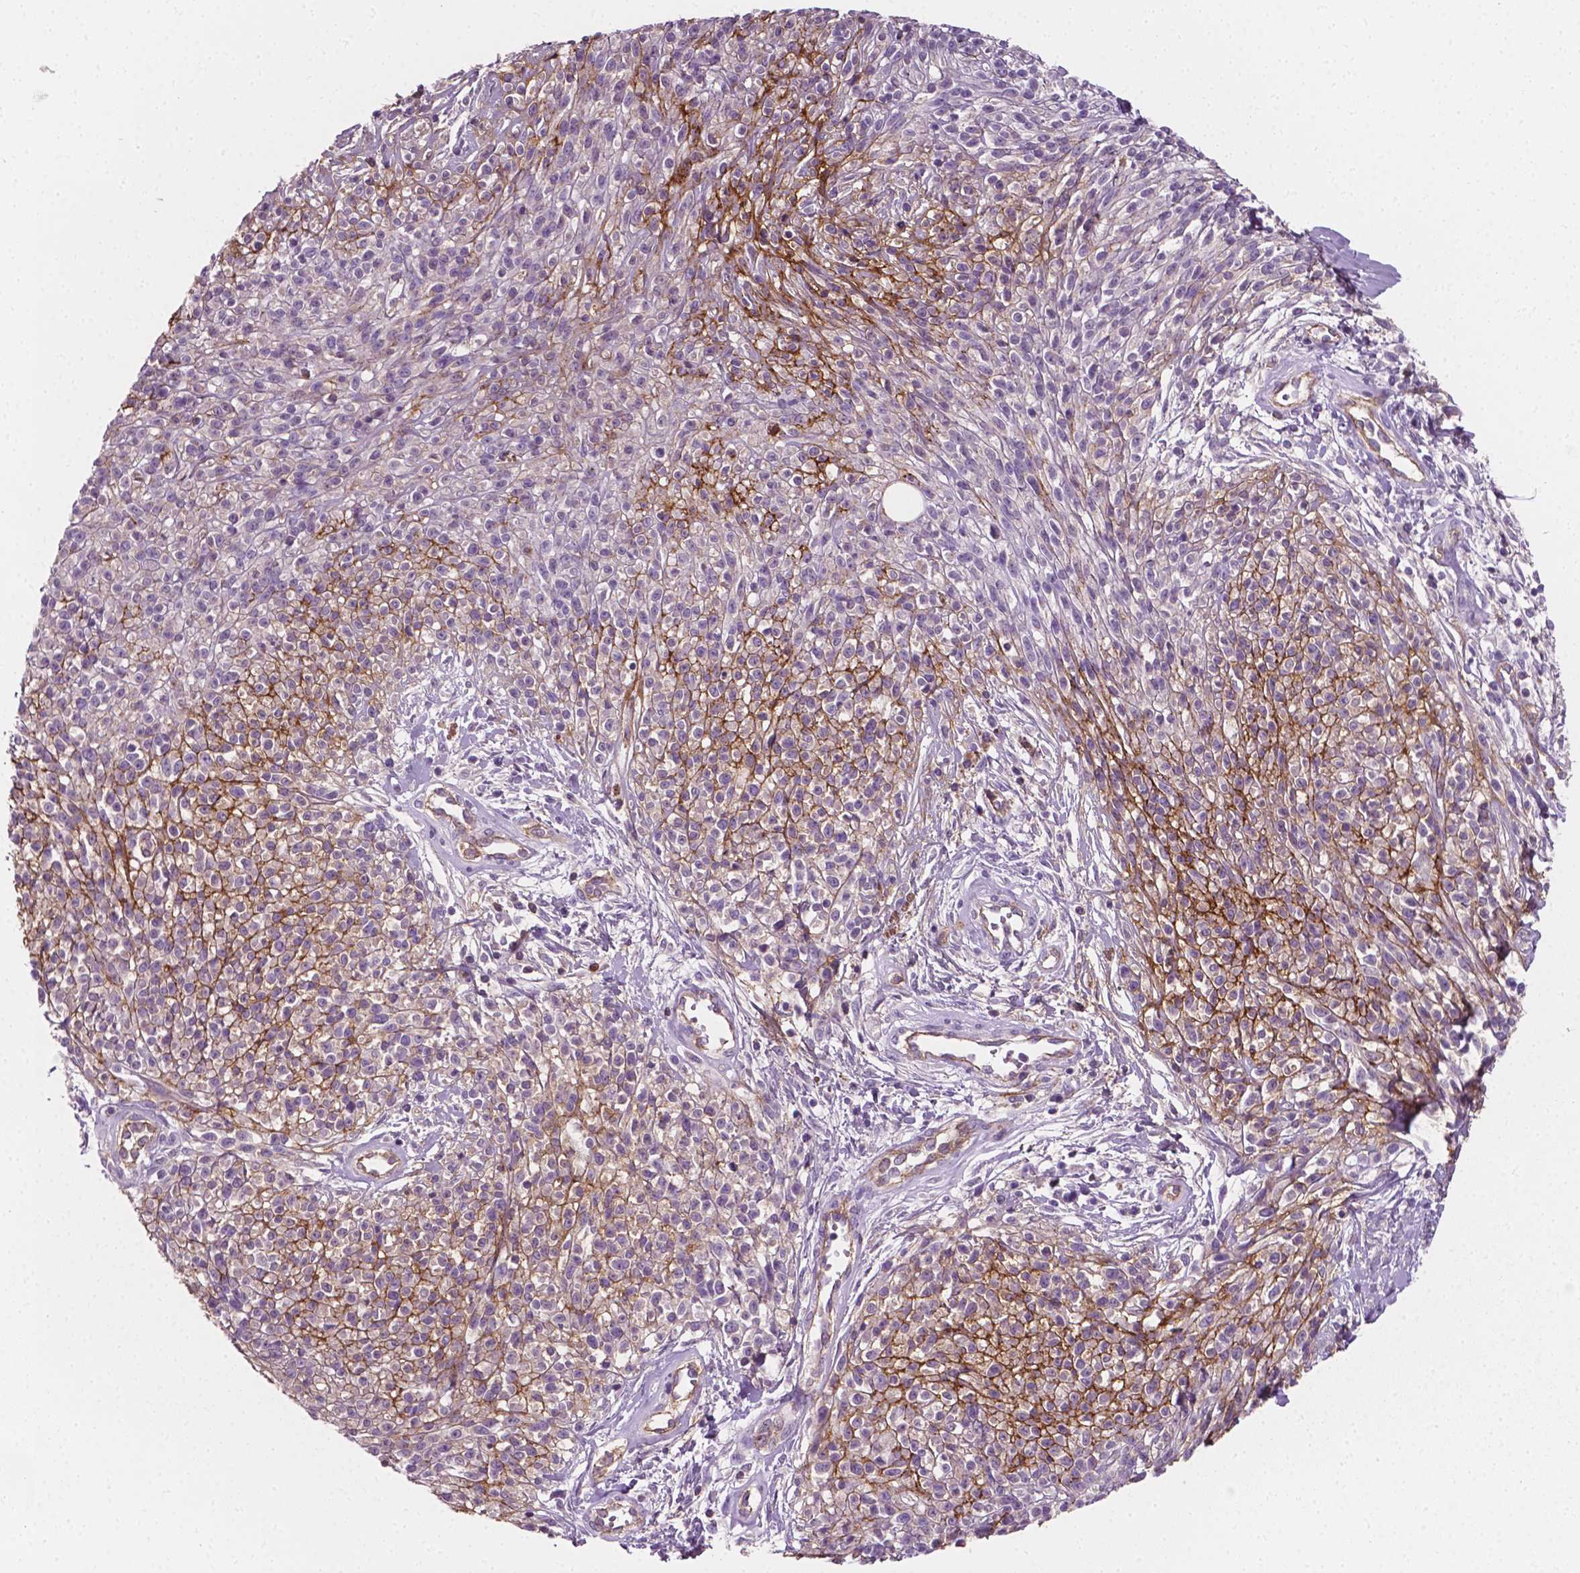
{"staining": {"intensity": "moderate", "quantity": "25%-75%", "location": "cytoplasmic/membranous"}, "tissue": "melanoma", "cell_type": "Tumor cells", "image_type": "cancer", "snomed": [{"axis": "morphology", "description": "Malignant melanoma, NOS"}, {"axis": "topography", "description": "Skin"}, {"axis": "topography", "description": "Skin of trunk"}], "caption": "Malignant melanoma tissue displays moderate cytoplasmic/membranous expression in about 25%-75% of tumor cells, visualized by immunohistochemistry.", "gene": "PTX3", "patient": {"sex": "male", "age": 74}}